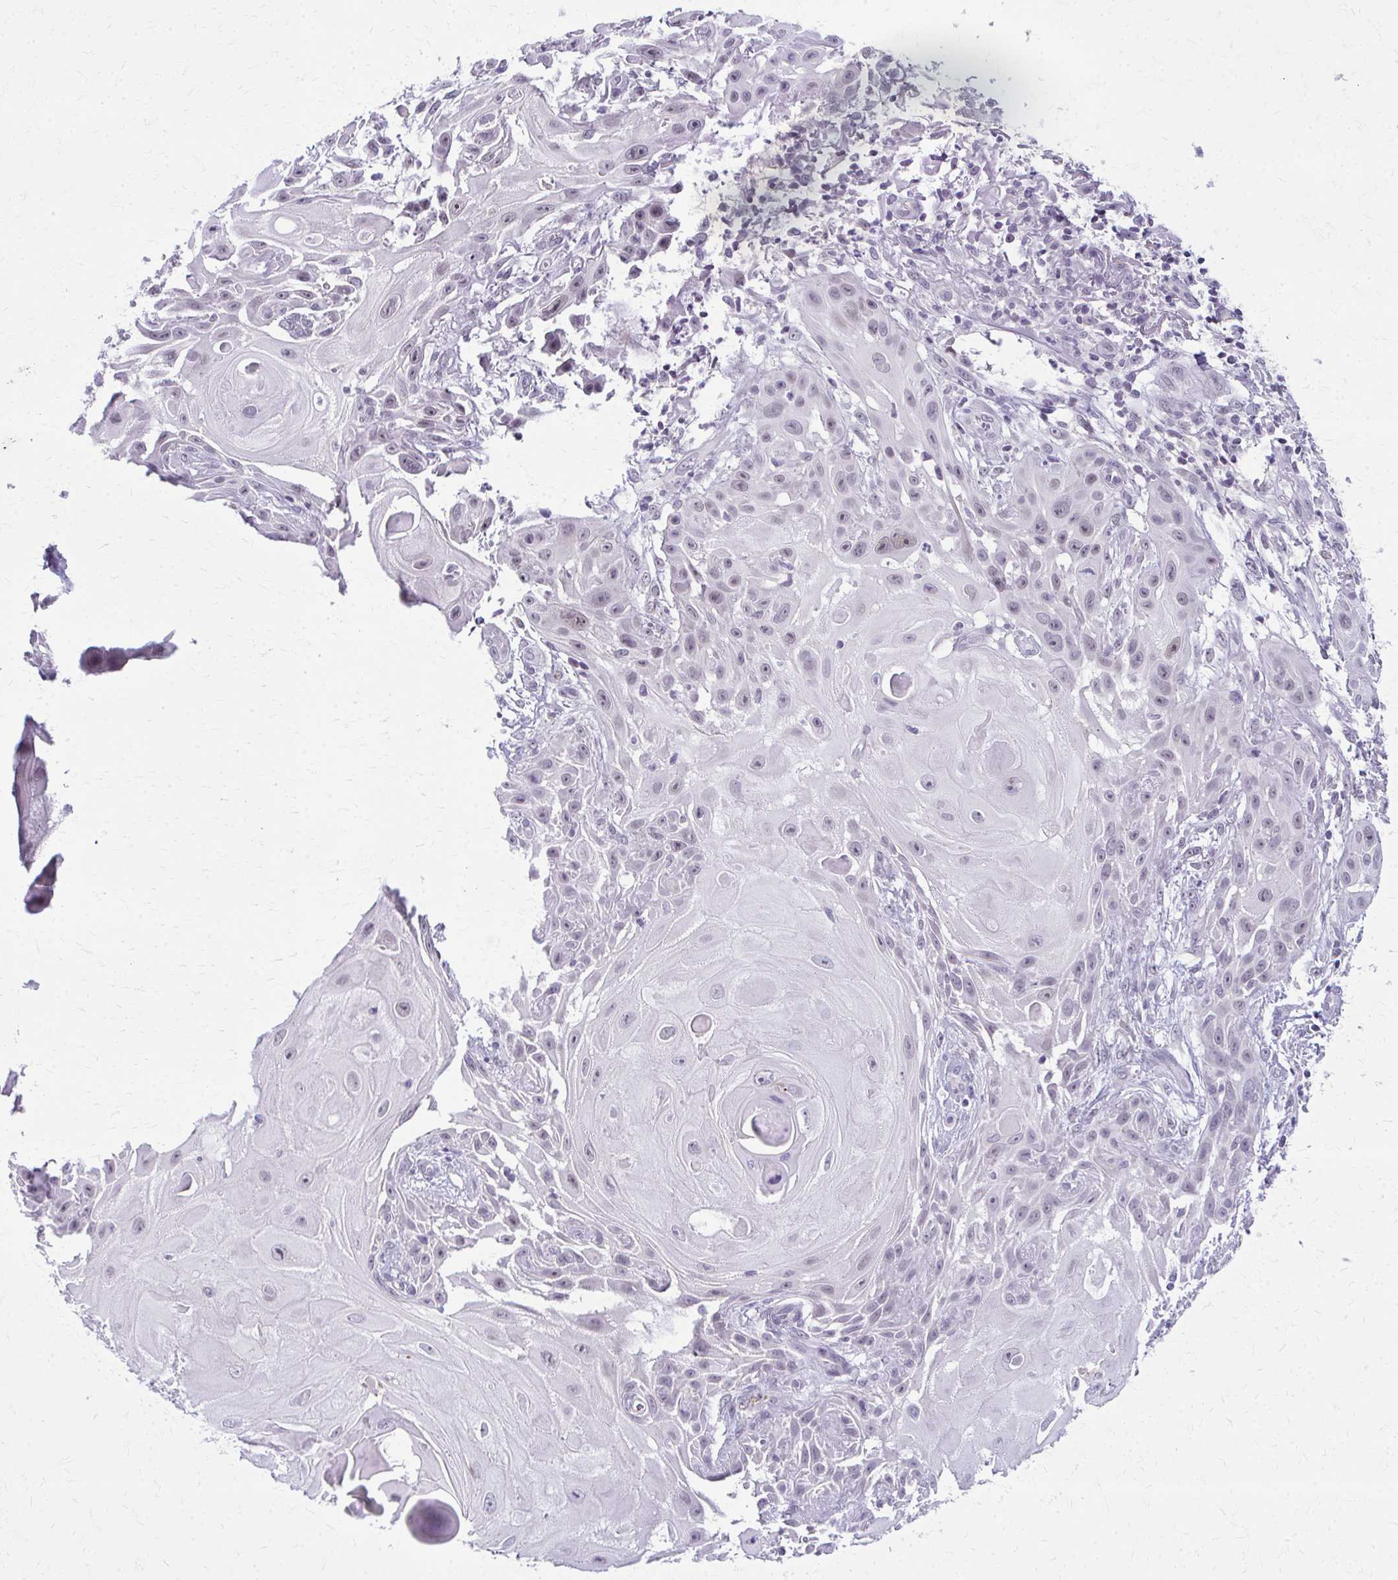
{"staining": {"intensity": "negative", "quantity": "none", "location": "none"}, "tissue": "skin cancer", "cell_type": "Tumor cells", "image_type": "cancer", "snomed": [{"axis": "morphology", "description": "Squamous cell carcinoma, NOS"}, {"axis": "topography", "description": "Skin"}], "caption": "This is a photomicrograph of immunohistochemistry staining of squamous cell carcinoma (skin), which shows no staining in tumor cells.", "gene": "MAF1", "patient": {"sex": "female", "age": 91}}